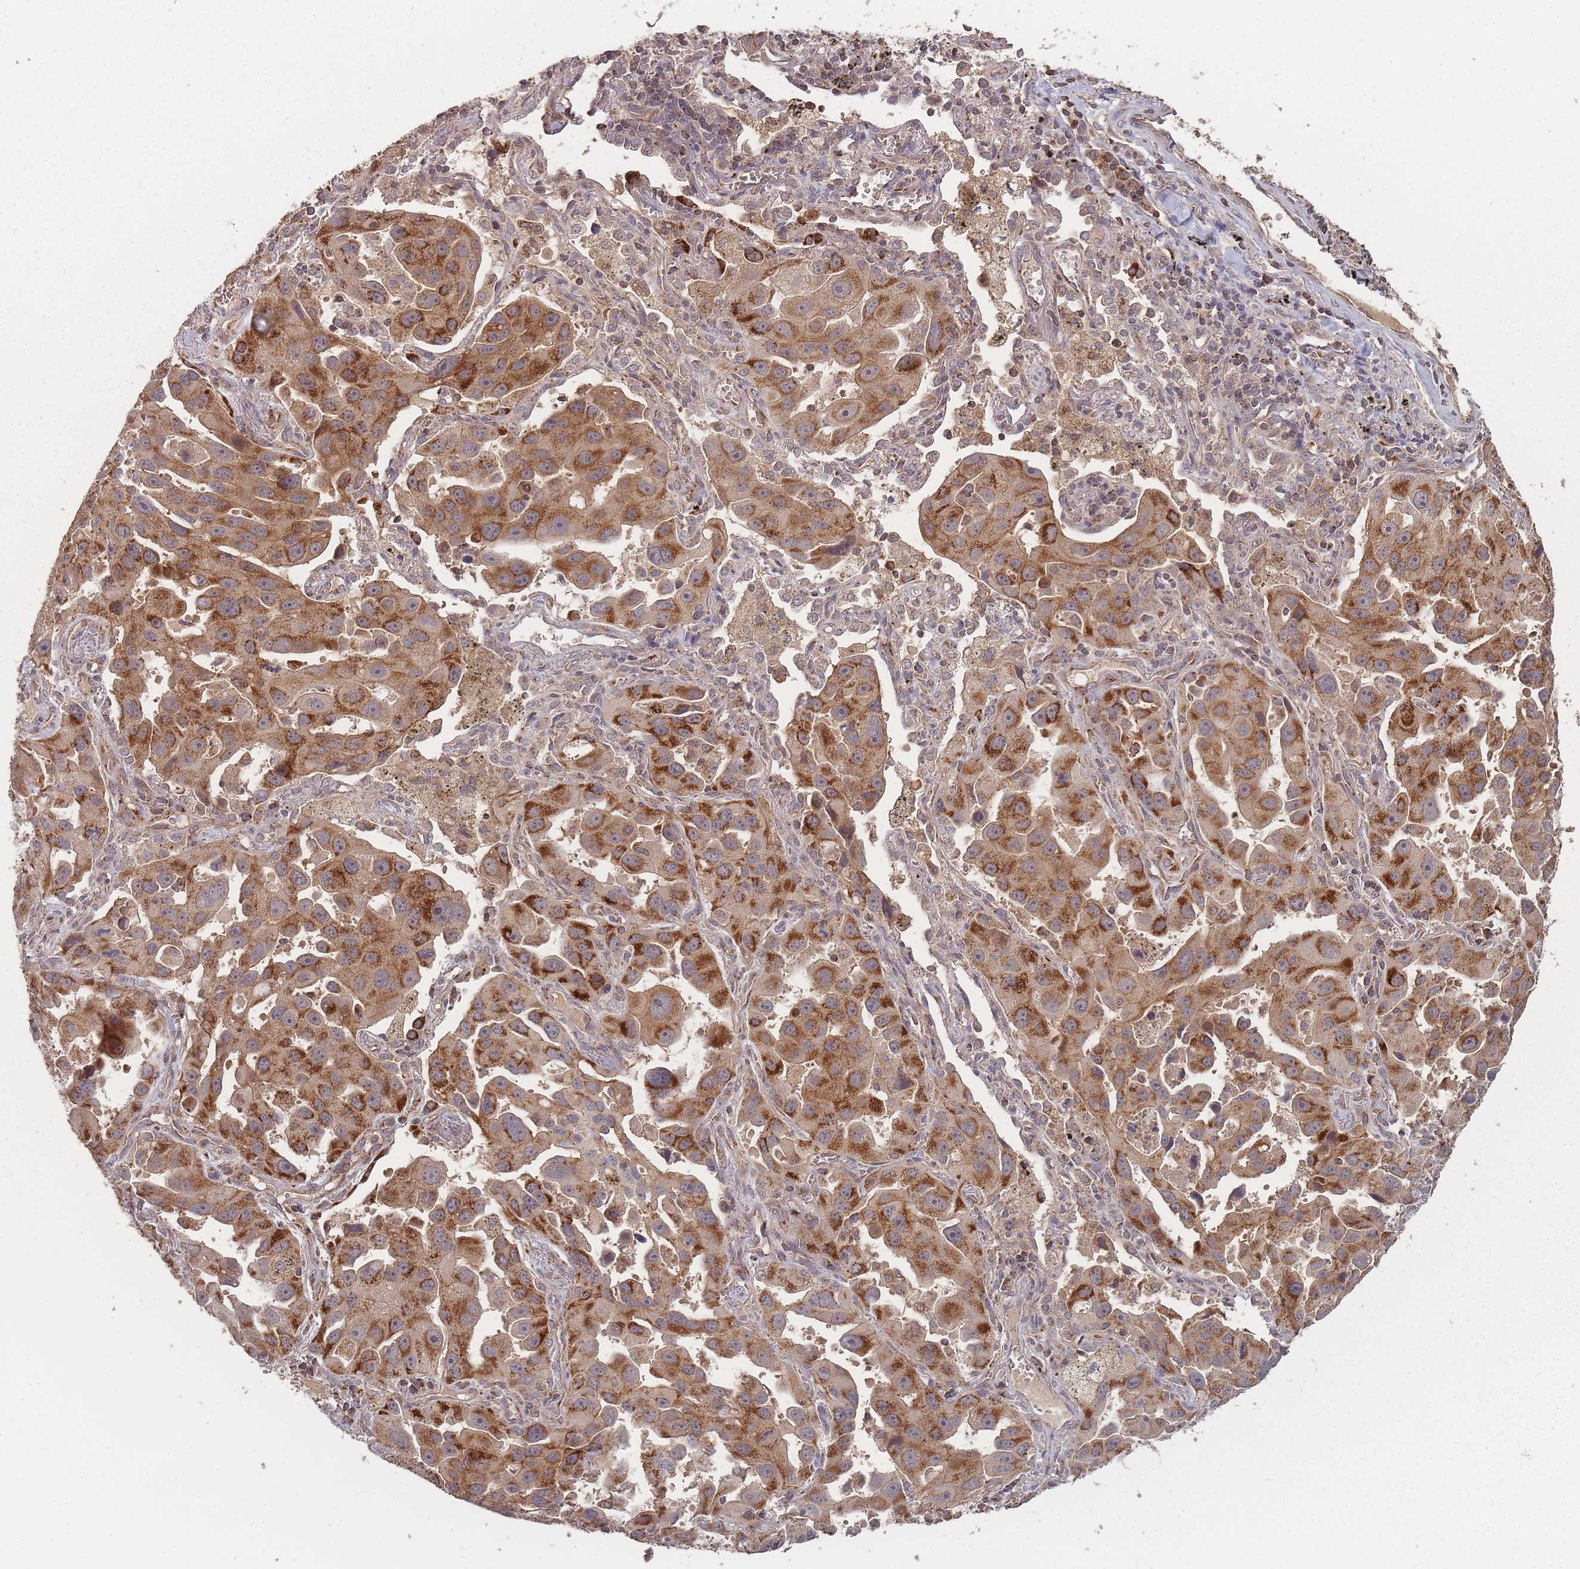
{"staining": {"intensity": "moderate", "quantity": ">75%", "location": "cytoplasmic/membranous"}, "tissue": "lung cancer", "cell_type": "Tumor cells", "image_type": "cancer", "snomed": [{"axis": "morphology", "description": "Adenocarcinoma, NOS"}, {"axis": "topography", "description": "Lung"}], "caption": "Immunohistochemistry histopathology image of neoplastic tissue: human lung cancer stained using IHC displays medium levels of moderate protein expression localized specifically in the cytoplasmic/membranous of tumor cells, appearing as a cytoplasmic/membranous brown color.", "gene": "LYRM7", "patient": {"sex": "male", "age": 66}}